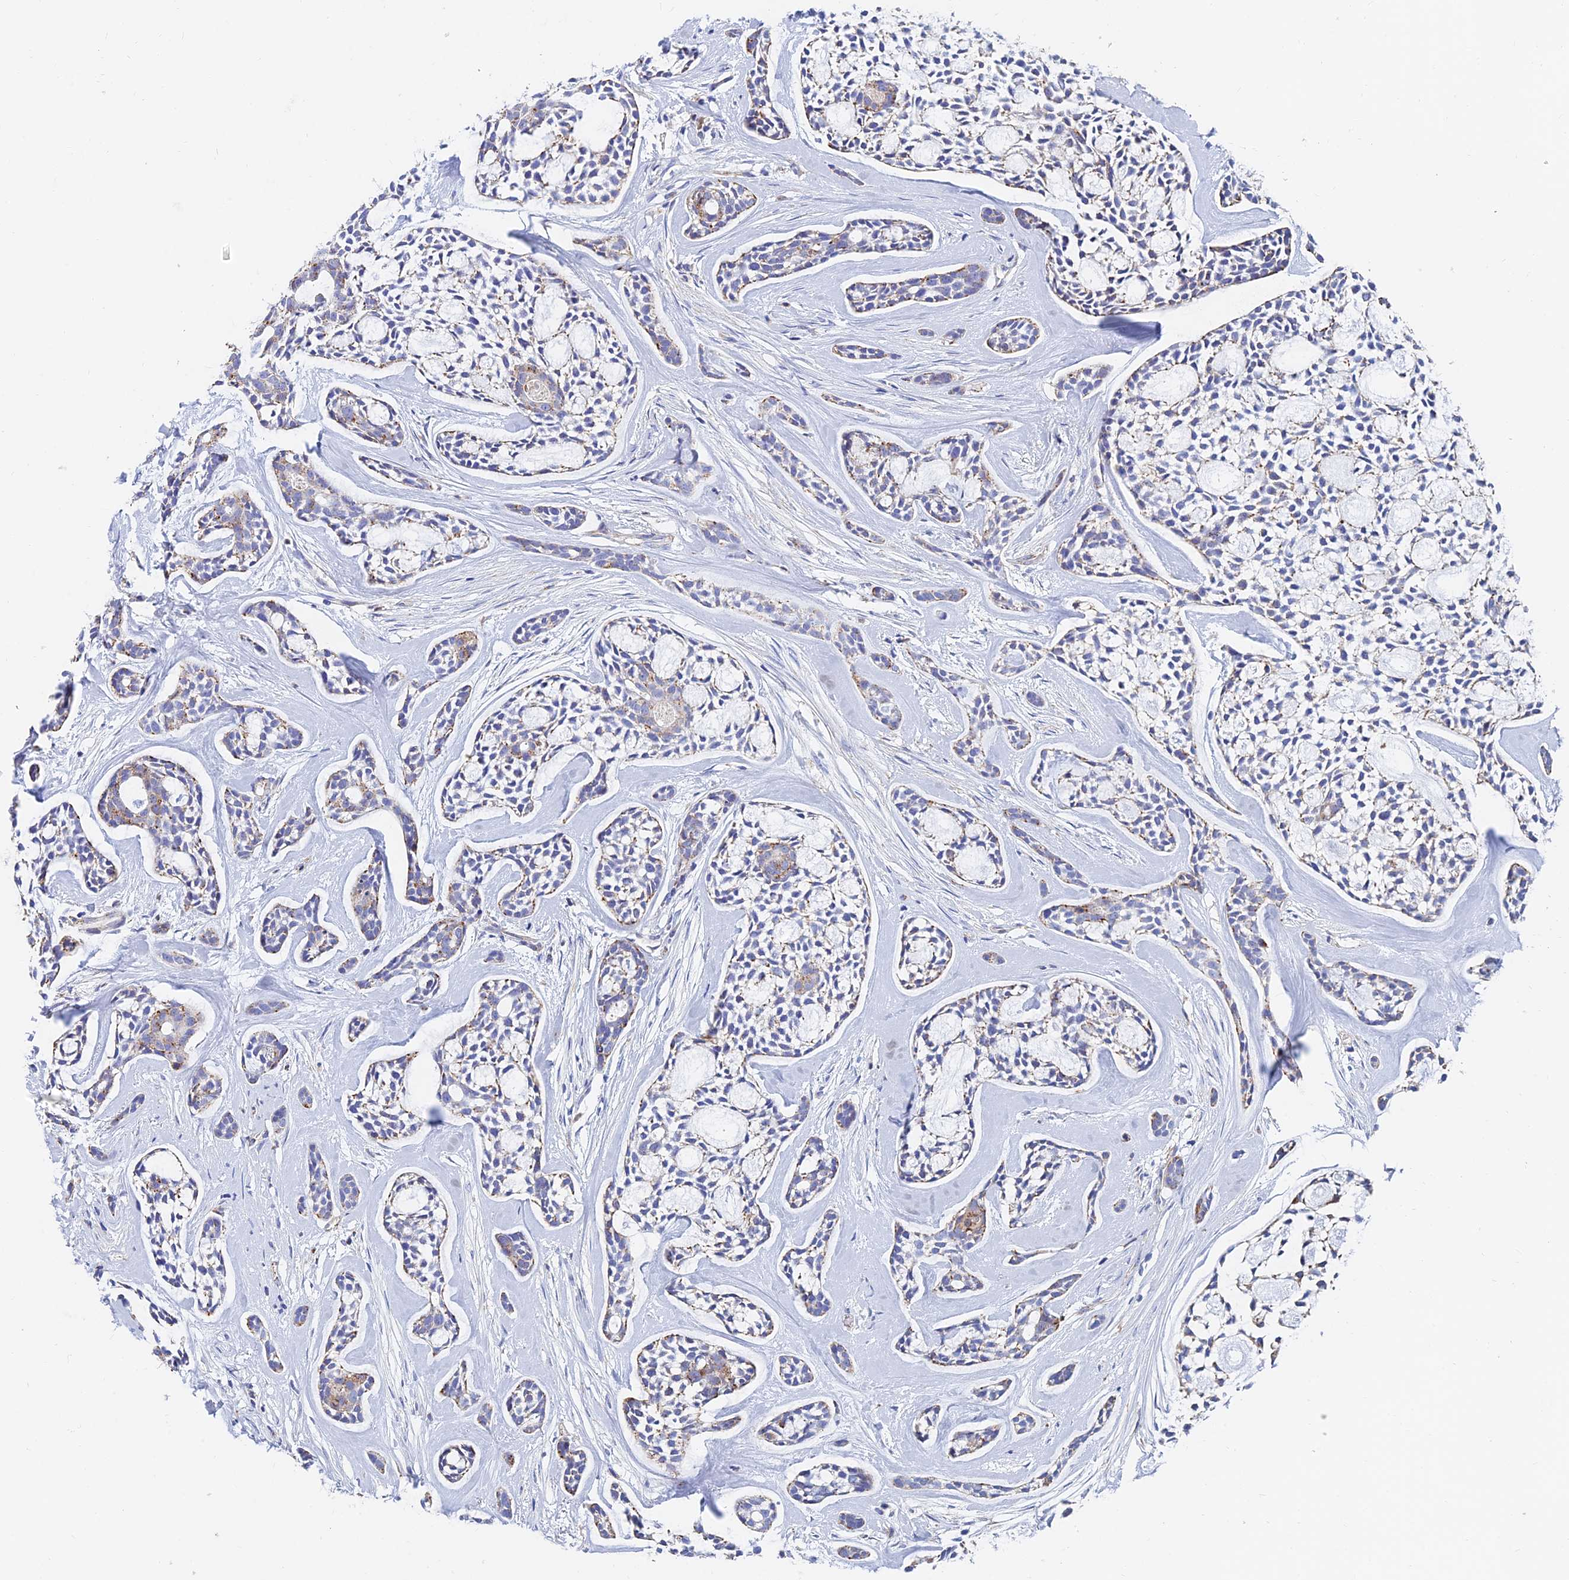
{"staining": {"intensity": "moderate", "quantity": "<25%", "location": "cytoplasmic/membranous"}, "tissue": "head and neck cancer", "cell_type": "Tumor cells", "image_type": "cancer", "snomed": [{"axis": "morphology", "description": "Adenocarcinoma, NOS"}, {"axis": "topography", "description": "Subcutis"}, {"axis": "topography", "description": "Head-Neck"}], "caption": "DAB immunohistochemical staining of head and neck cancer (adenocarcinoma) reveals moderate cytoplasmic/membranous protein staining in approximately <25% of tumor cells.", "gene": "SPNS1", "patient": {"sex": "female", "age": 73}}